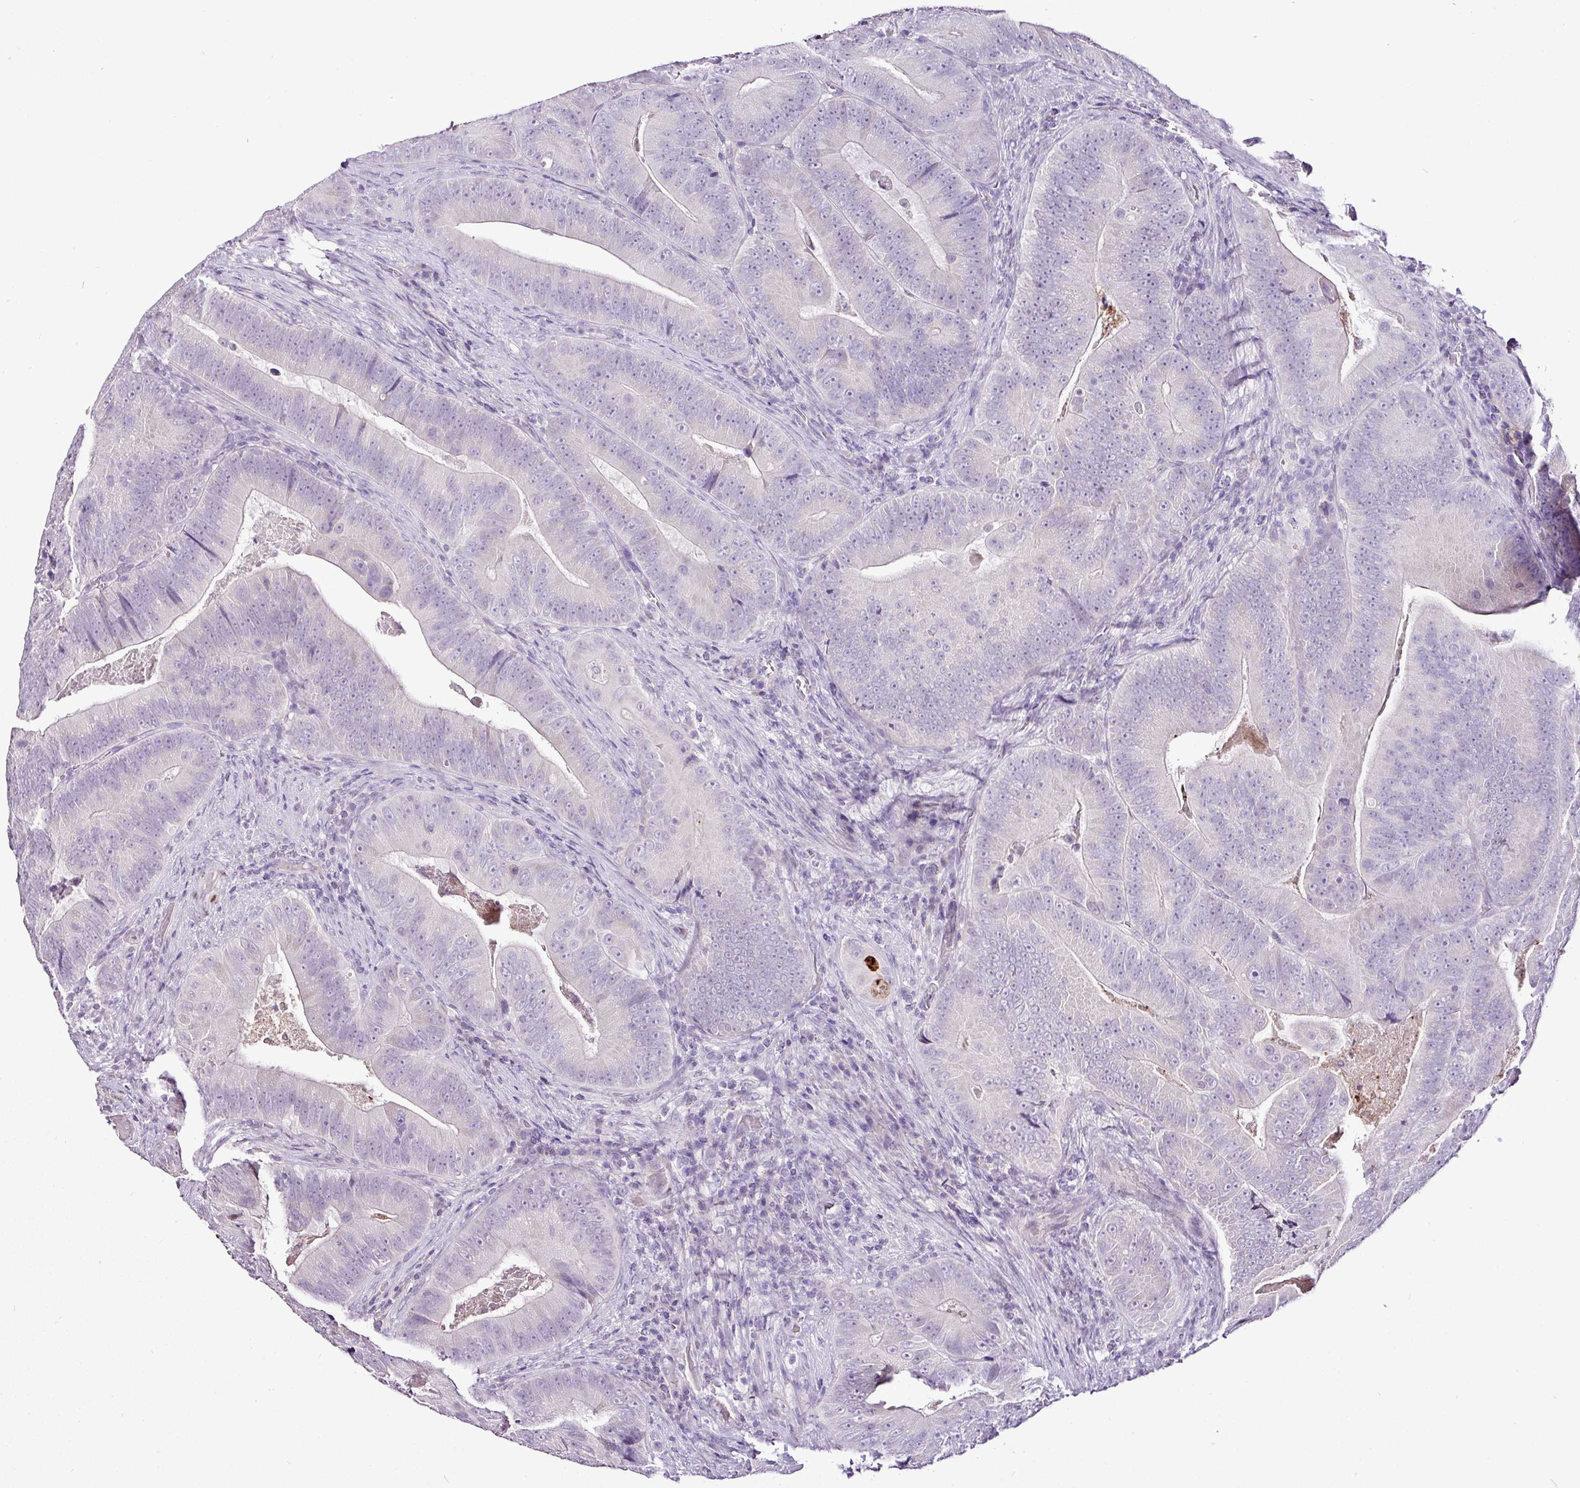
{"staining": {"intensity": "negative", "quantity": "none", "location": "none"}, "tissue": "colorectal cancer", "cell_type": "Tumor cells", "image_type": "cancer", "snomed": [{"axis": "morphology", "description": "Adenocarcinoma, NOS"}, {"axis": "topography", "description": "Colon"}], "caption": "Immunohistochemical staining of adenocarcinoma (colorectal) demonstrates no significant positivity in tumor cells.", "gene": "ESR1", "patient": {"sex": "female", "age": 86}}